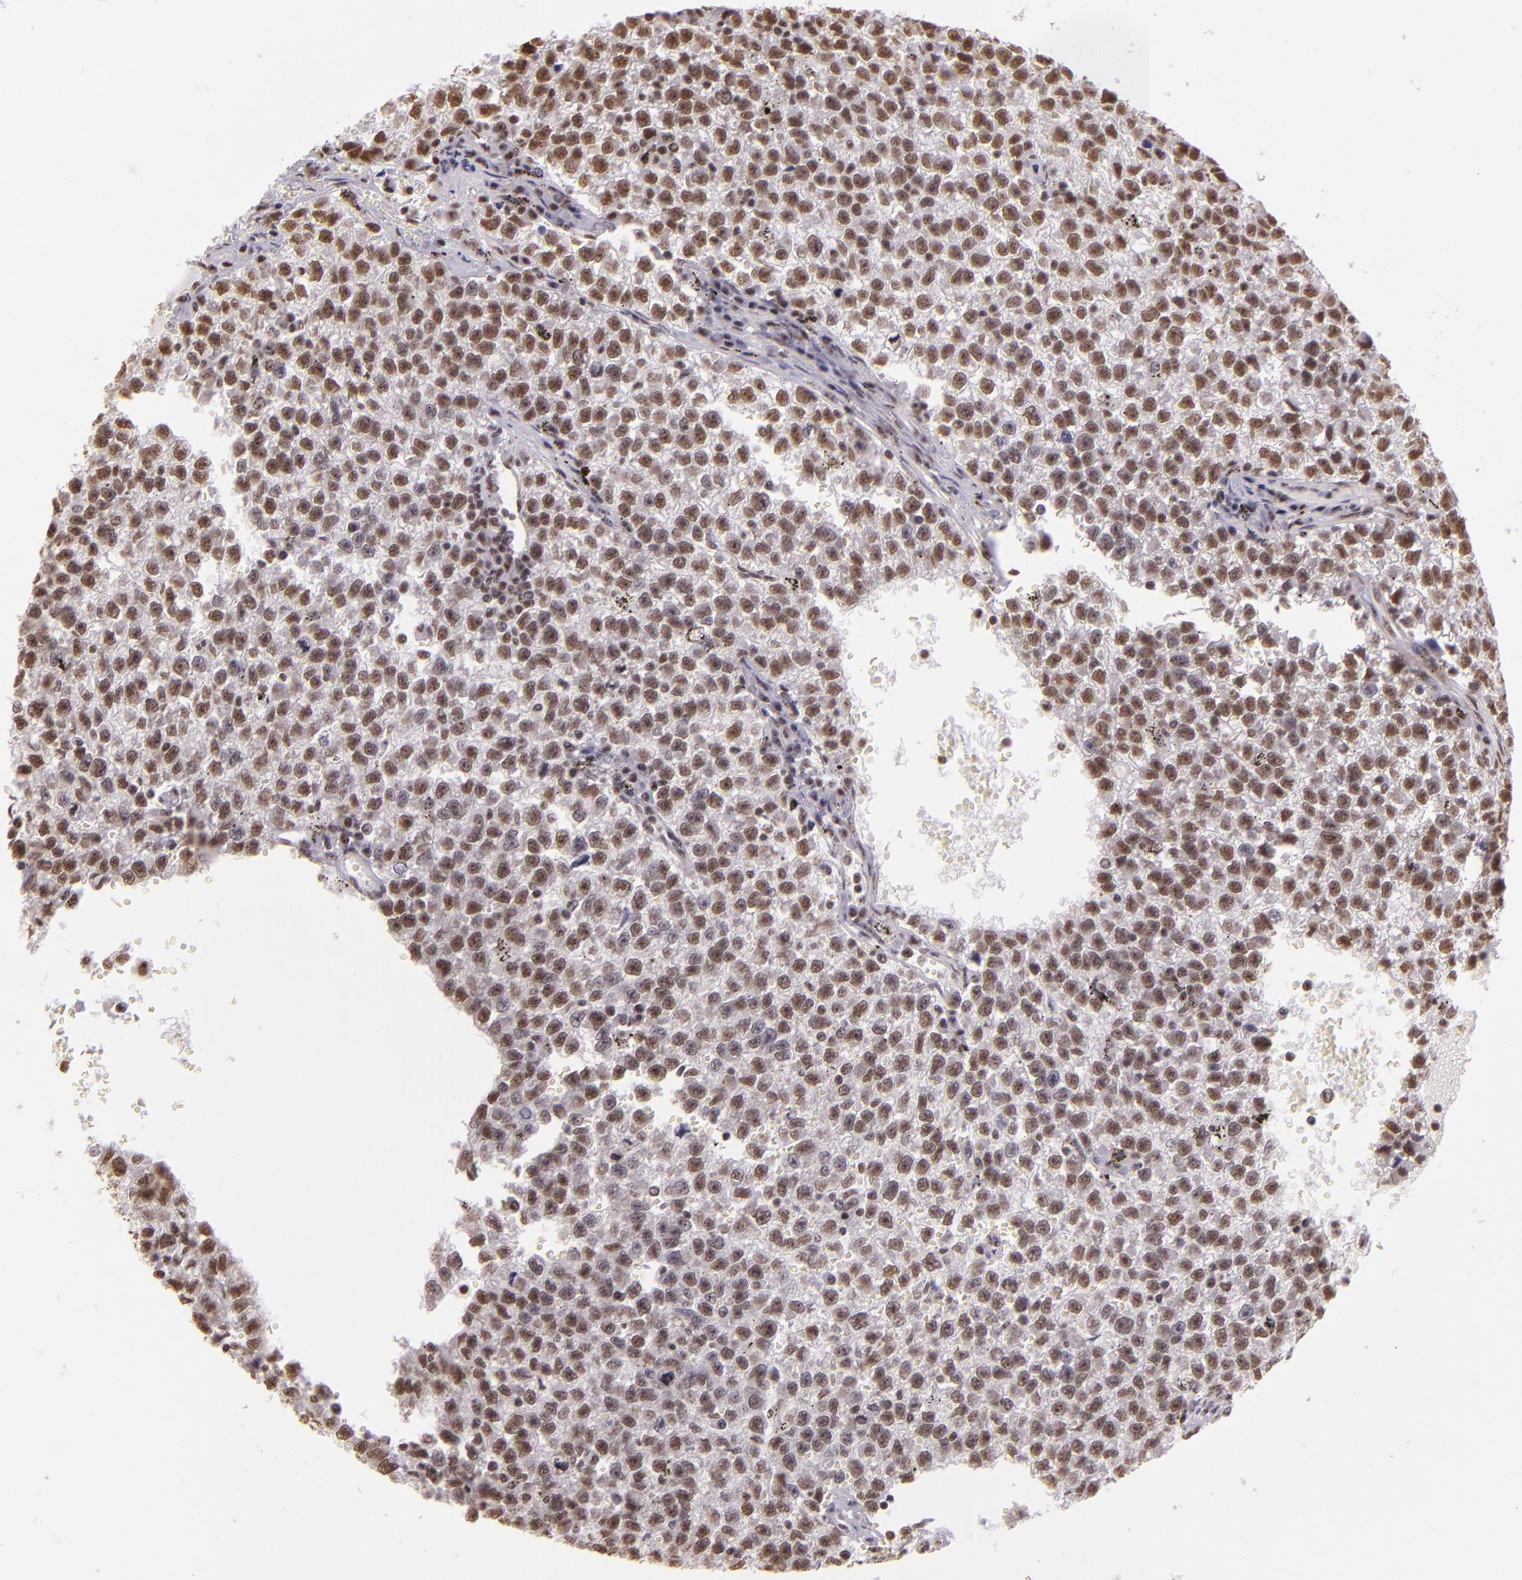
{"staining": {"intensity": "moderate", "quantity": ">75%", "location": "nuclear"}, "tissue": "testis cancer", "cell_type": "Tumor cells", "image_type": "cancer", "snomed": [{"axis": "morphology", "description": "Seminoma, NOS"}, {"axis": "topography", "description": "Testis"}], "caption": "Protein staining of testis cancer tissue exhibits moderate nuclear expression in about >75% of tumor cells. The staining was performed using DAB to visualize the protein expression in brown, while the nuclei were stained in blue with hematoxylin (Magnification: 20x).", "gene": "USF1", "patient": {"sex": "male", "age": 35}}